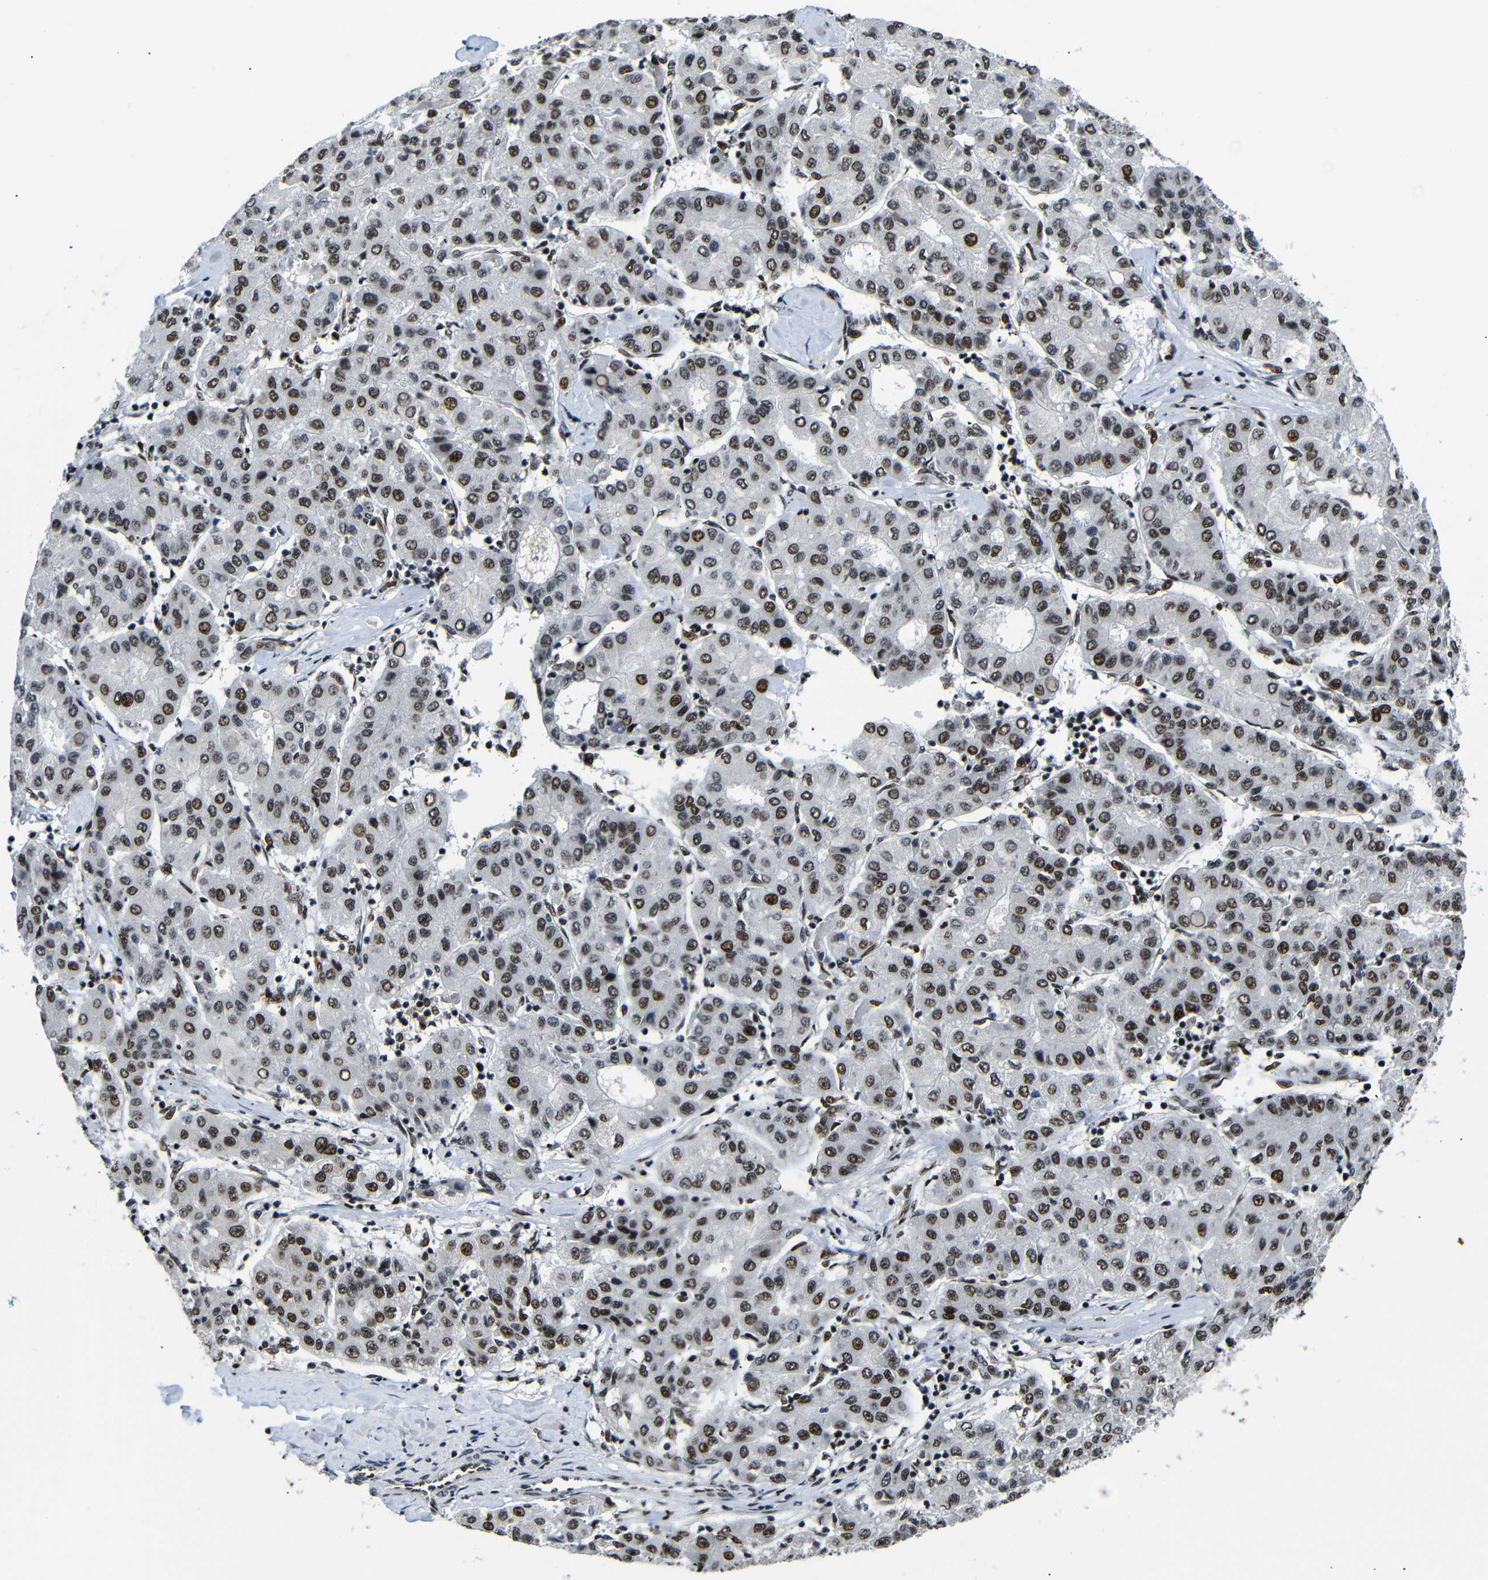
{"staining": {"intensity": "strong", "quantity": ">75%", "location": "nuclear"}, "tissue": "liver cancer", "cell_type": "Tumor cells", "image_type": "cancer", "snomed": [{"axis": "morphology", "description": "Carcinoma, Hepatocellular, NOS"}, {"axis": "topography", "description": "Liver"}], "caption": "Strong nuclear positivity for a protein is present in approximately >75% of tumor cells of liver cancer using immunohistochemistry.", "gene": "SETDB2", "patient": {"sex": "male", "age": 65}}